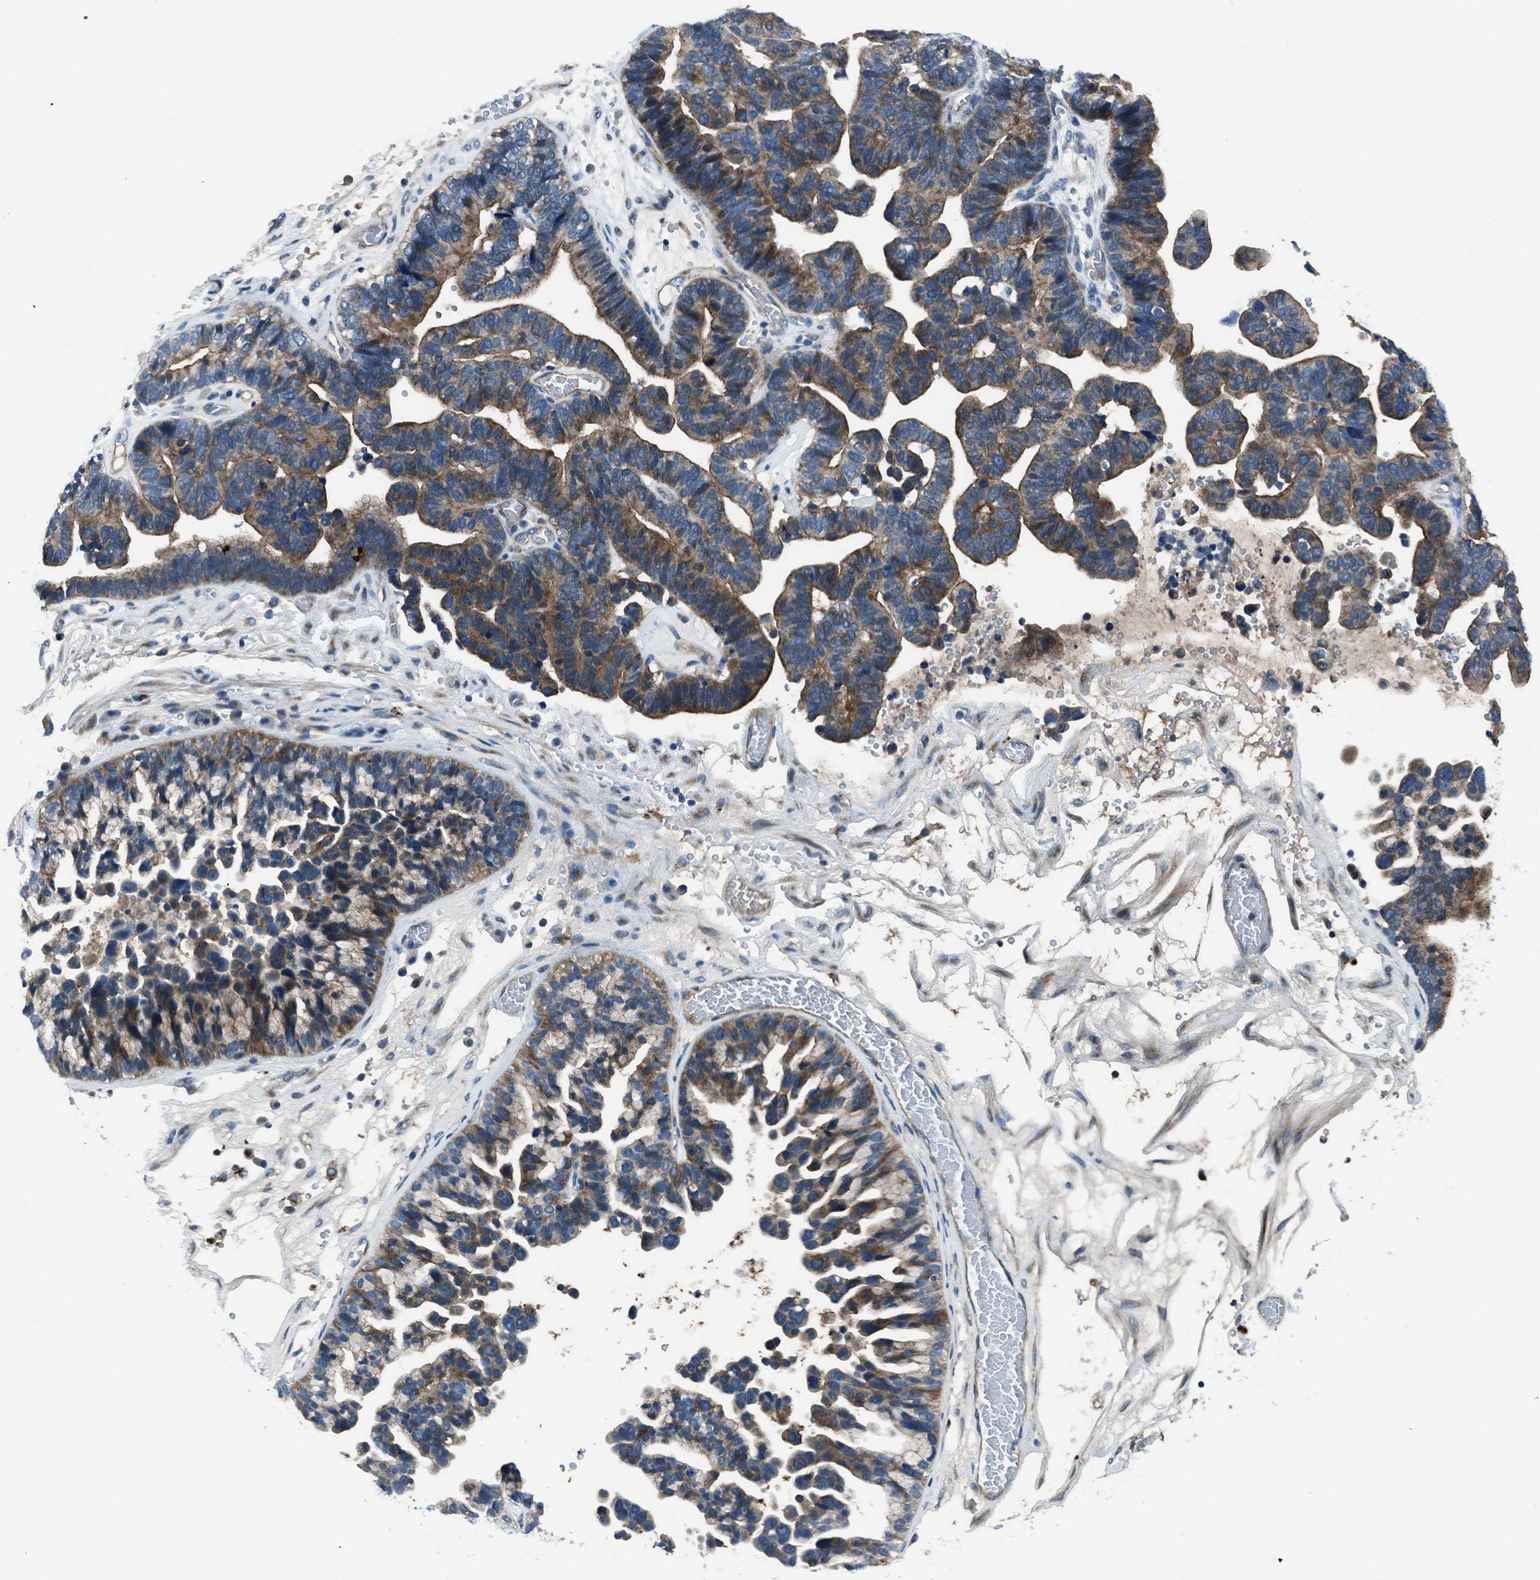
{"staining": {"intensity": "moderate", "quantity": ">75%", "location": "cytoplasmic/membranous"}, "tissue": "ovarian cancer", "cell_type": "Tumor cells", "image_type": "cancer", "snomed": [{"axis": "morphology", "description": "Cystadenocarcinoma, serous, NOS"}, {"axis": "topography", "description": "Ovary"}], "caption": "Protein expression analysis of human serous cystadenocarcinoma (ovarian) reveals moderate cytoplasmic/membranous positivity in approximately >75% of tumor cells.", "gene": "SLC38A6", "patient": {"sex": "female", "age": 56}}